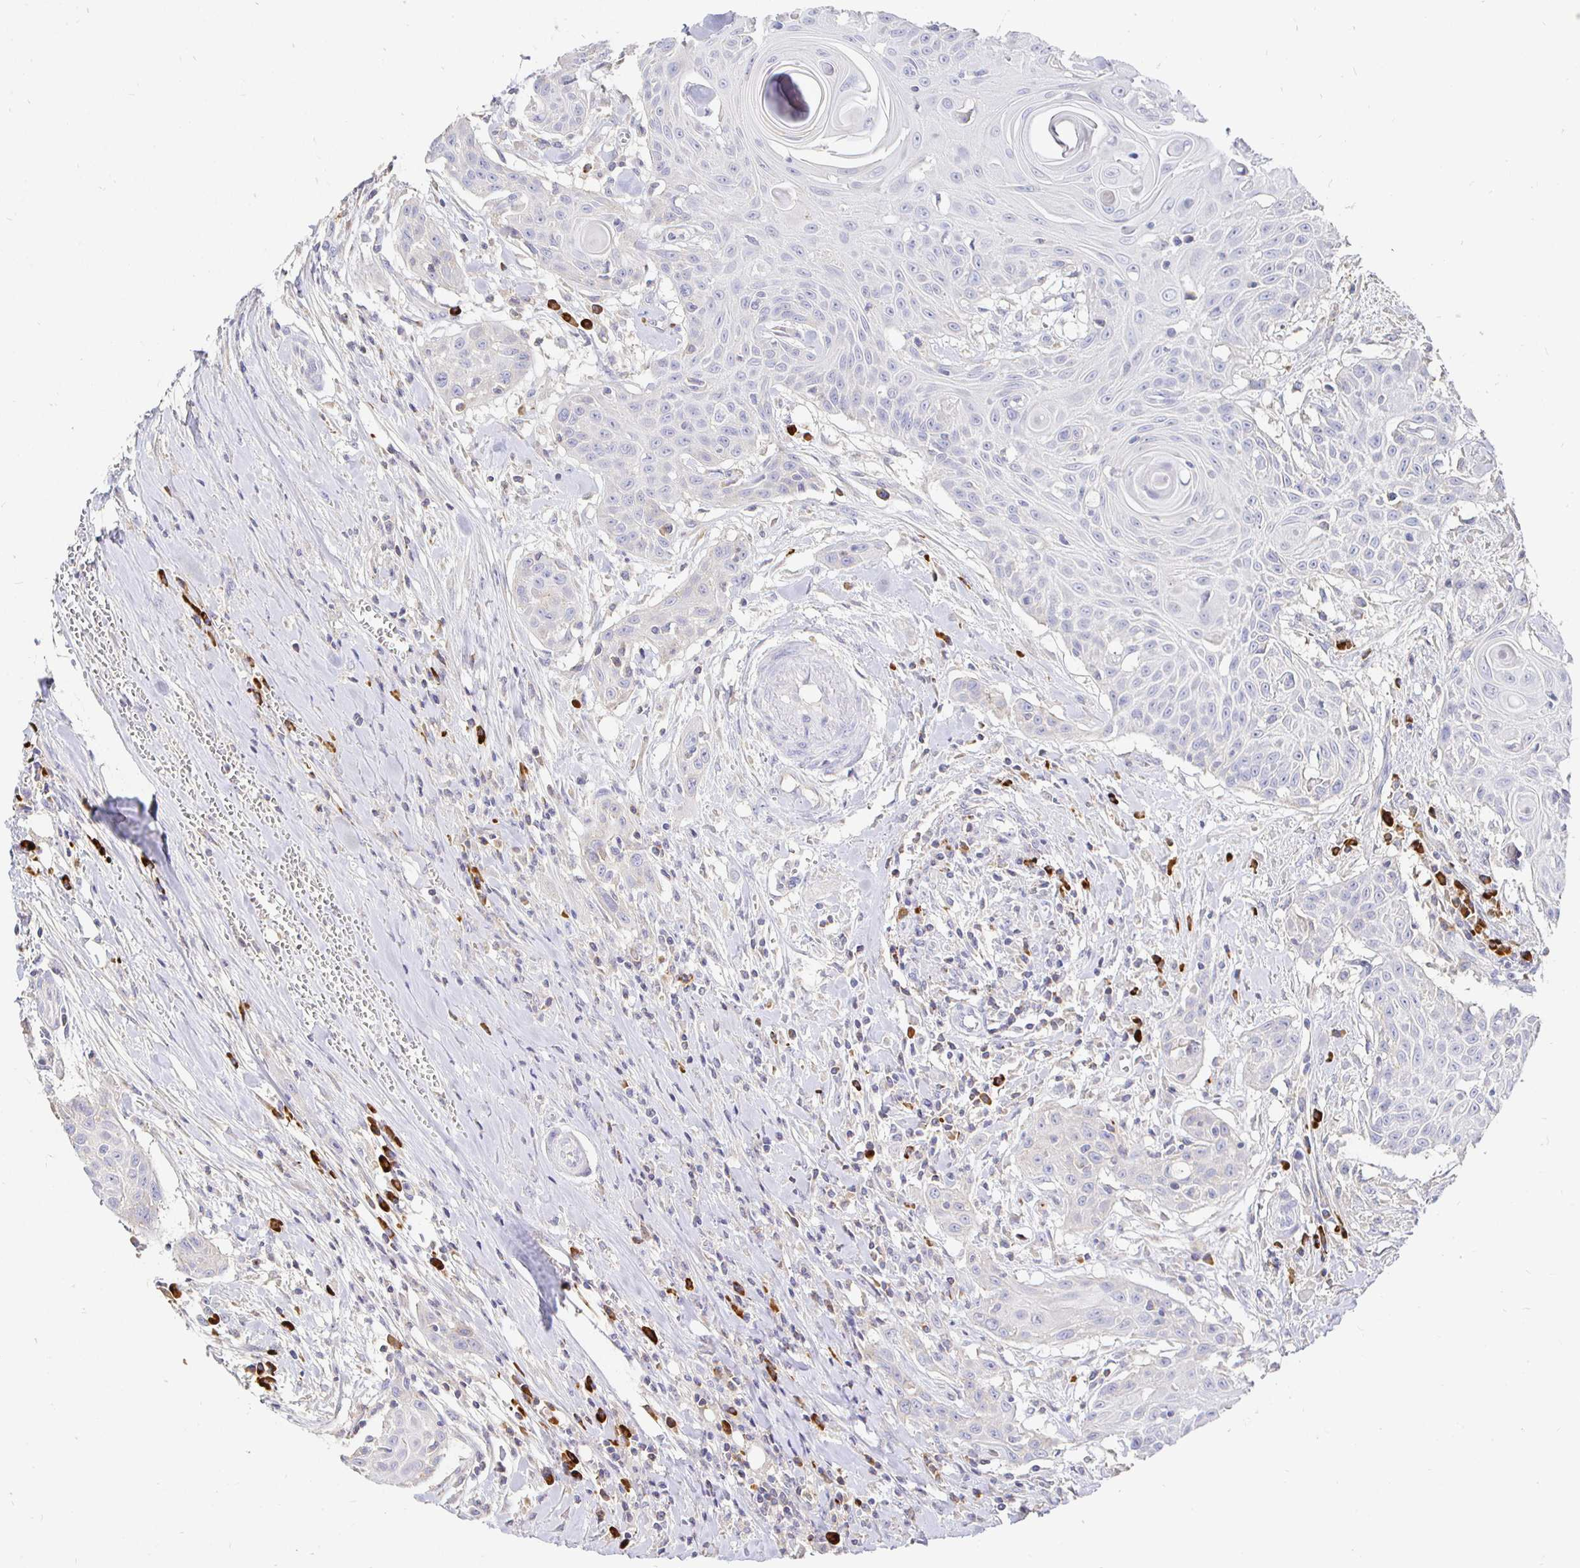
{"staining": {"intensity": "negative", "quantity": "none", "location": "none"}, "tissue": "head and neck cancer", "cell_type": "Tumor cells", "image_type": "cancer", "snomed": [{"axis": "morphology", "description": "Squamous cell carcinoma, NOS"}, {"axis": "topography", "description": "Lymph node"}, {"axis": "topography", "description": "Salivary gland"}, {"axis": "topography", "description": "Head-Neck"}], "caption": "The IHC photomicrograph has no significant expression in tumor cells of head and neck squamous cell carcinoma tissue.", "gene": "CXCR3", "patient": {"sex": "female", "age": 74}}